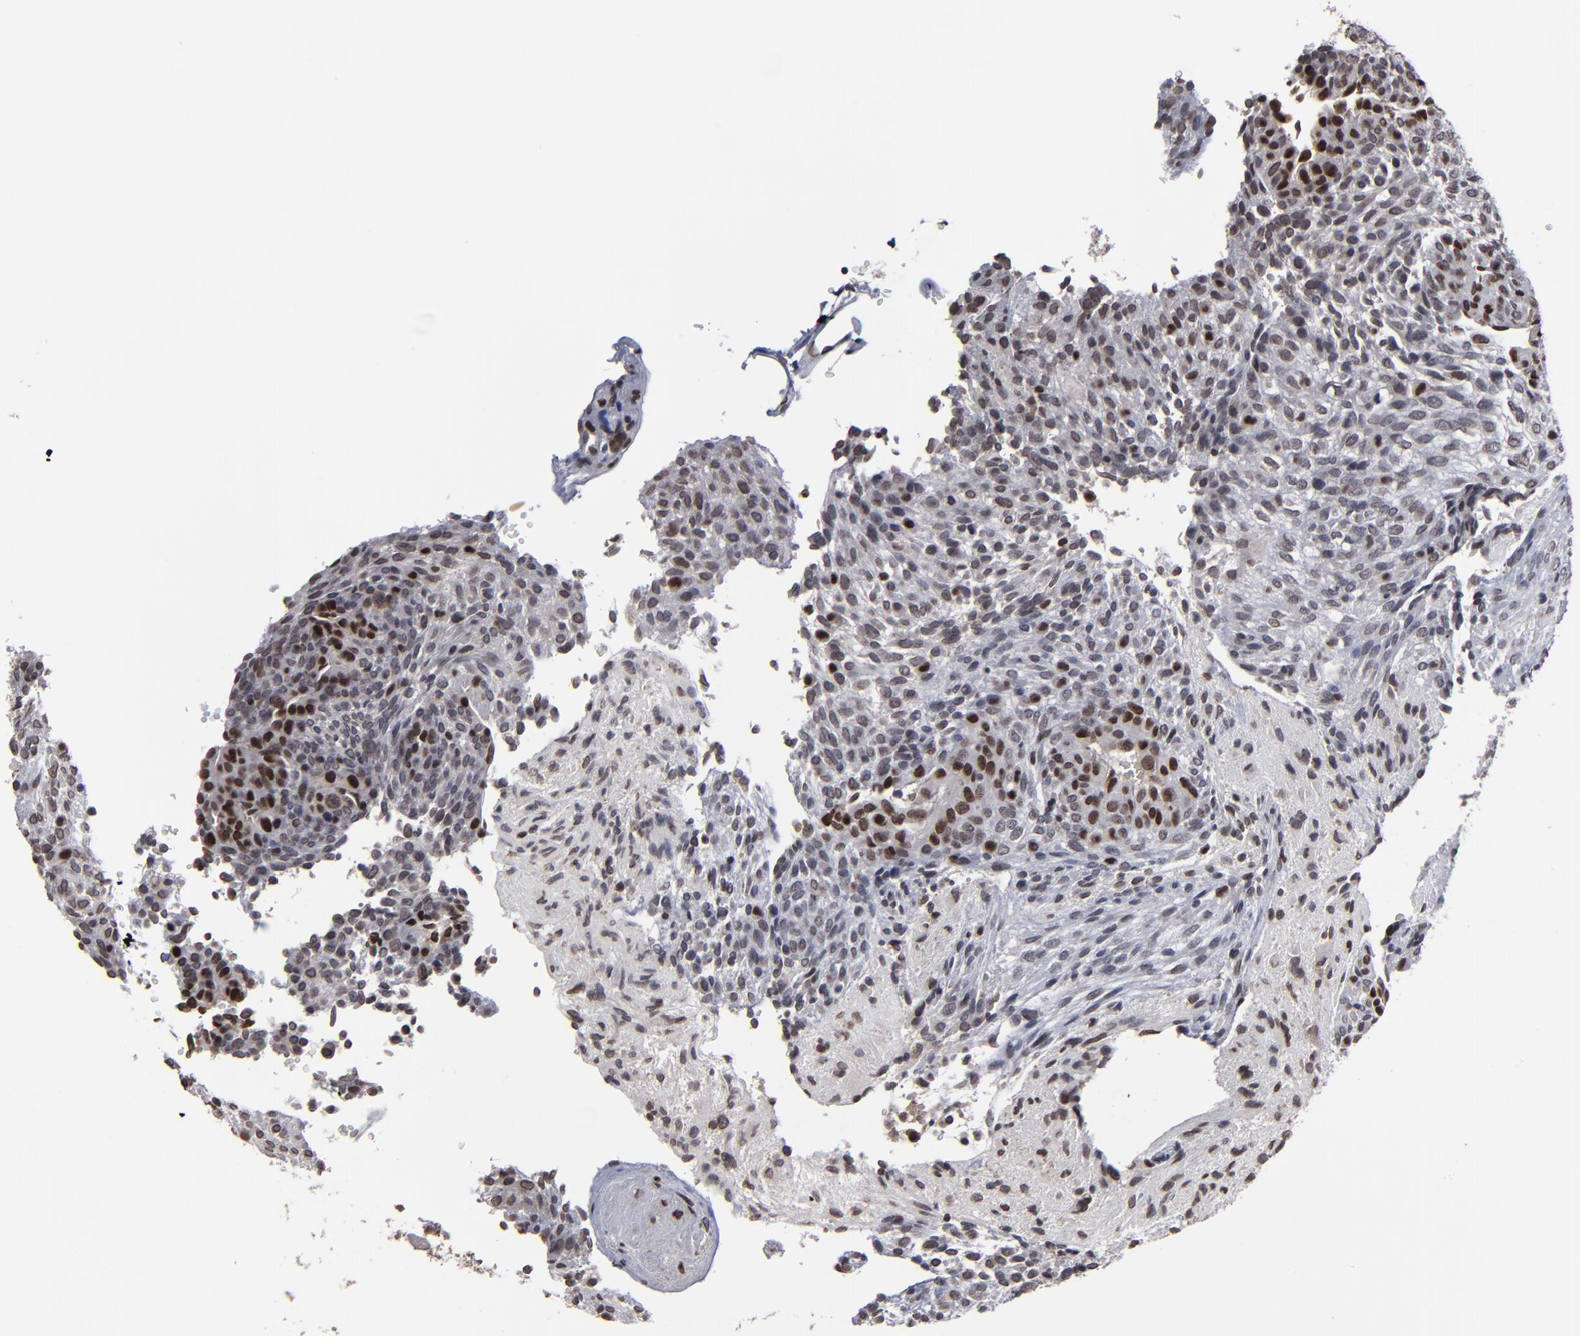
{"staining": {"intensity": "moderate", "quantity": "<25%", "location": "nuclear"}, "tissue": "glioma", "cell_type": "Tumor cells", "image_type": "cancer", "snomed": [{"axis": "morphology", "description": "Glioma, malignant, High grade"}, {"axis": "topography", "description": "Cerebral cortex"}], "caption": "Protein analysis of glioma tissue displays moderate nuclear expression in about <25% of tumor cells.", "gene": "BAZ1A", "patient": {"sex": "female", "age": 55}}